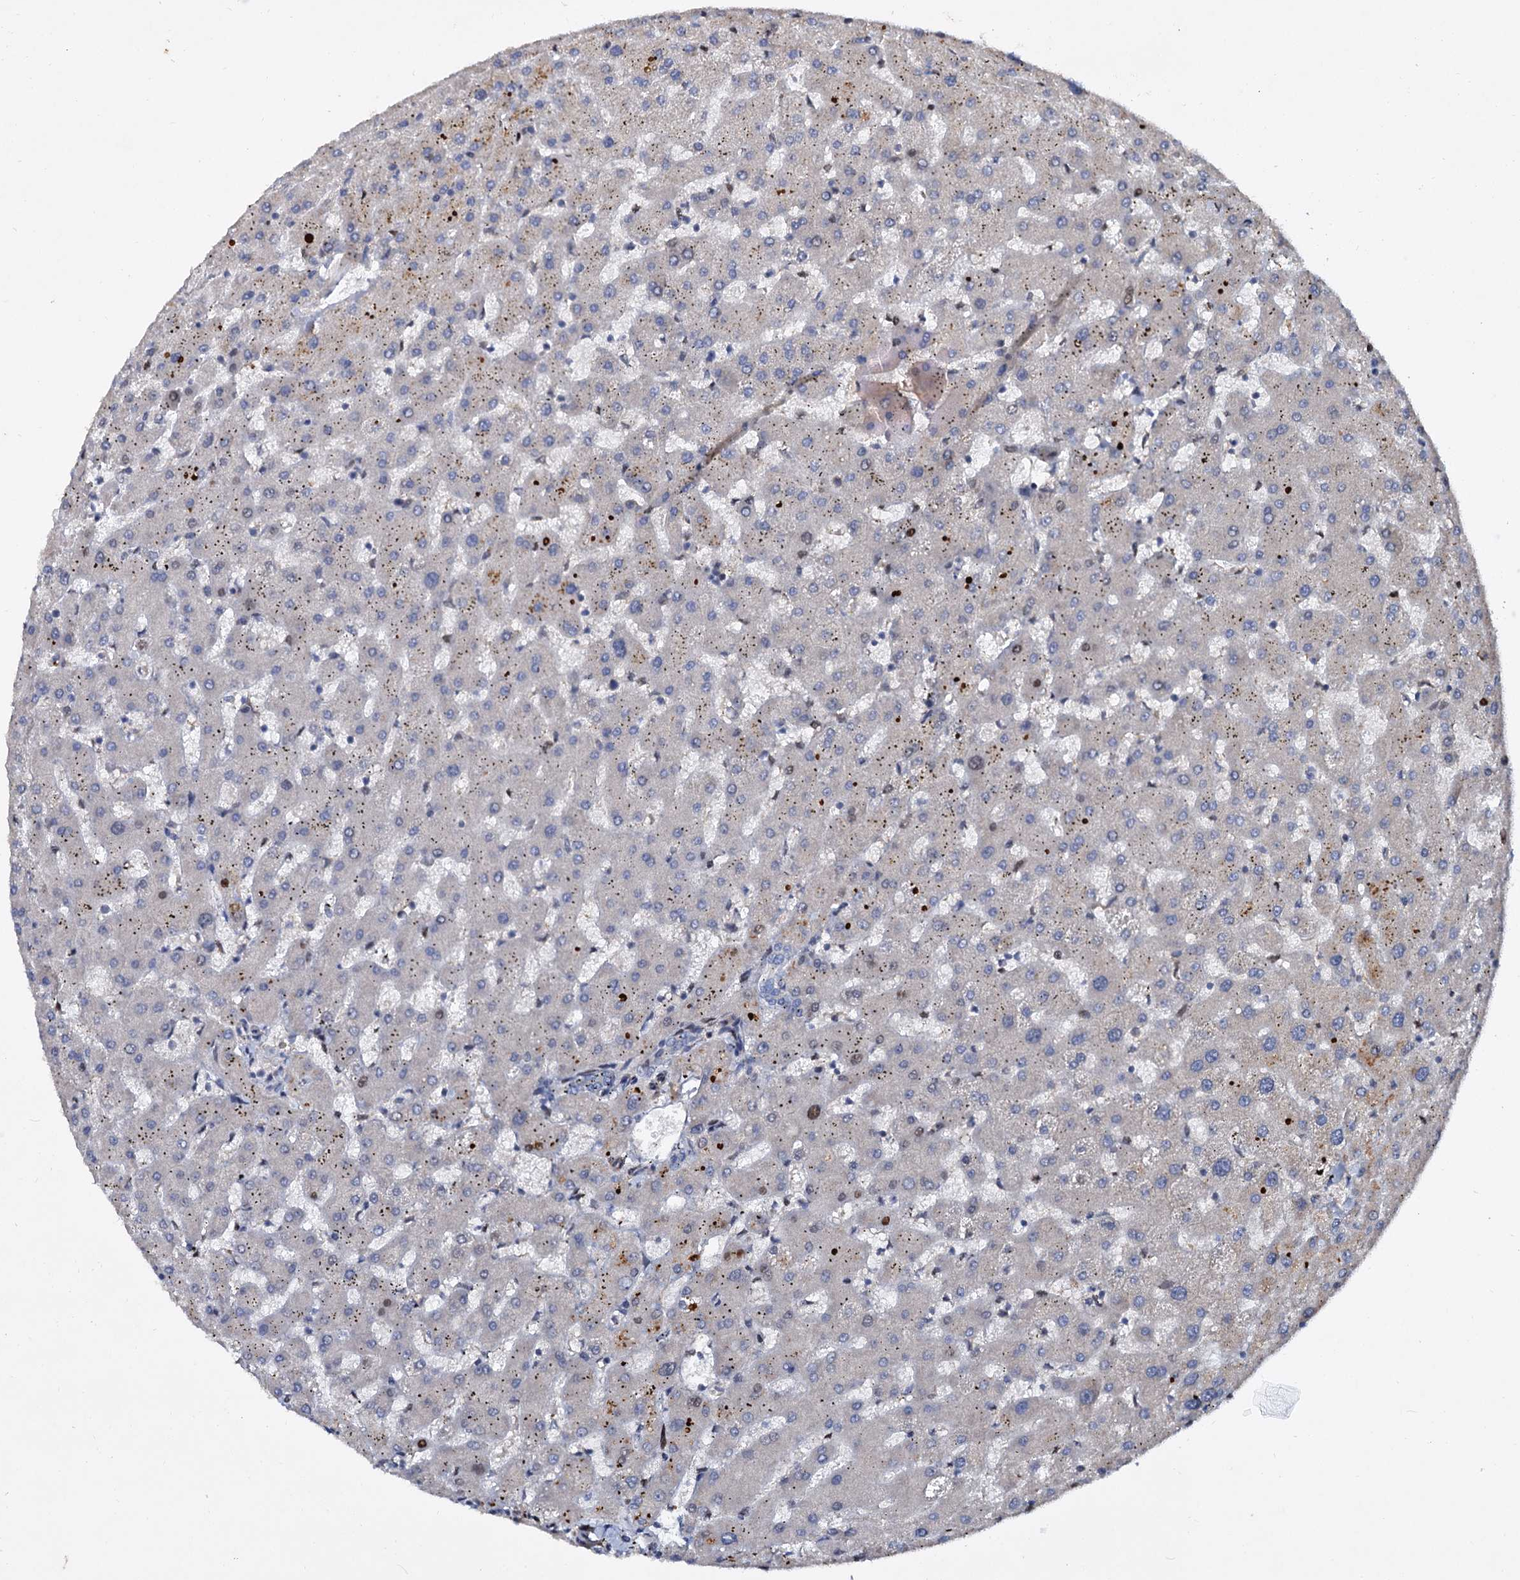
{"staining": {"intensity": "negative", "quantity": "none", "location": "none"}, "tissue": "liver", "cell_type": "Cholangiocytes", "image_type": "normal", "snomed": [{"axis": "morphology", "description": "Normal tissue, NOS"}, {"axis": "topography", "description": "Liver"}], "caption": "Immunohistochemical staining of benign human liver shows no significant expression in cholangiocytes.", "gene": "ISM2", "patient": {"sex": "female", "age": 63}}